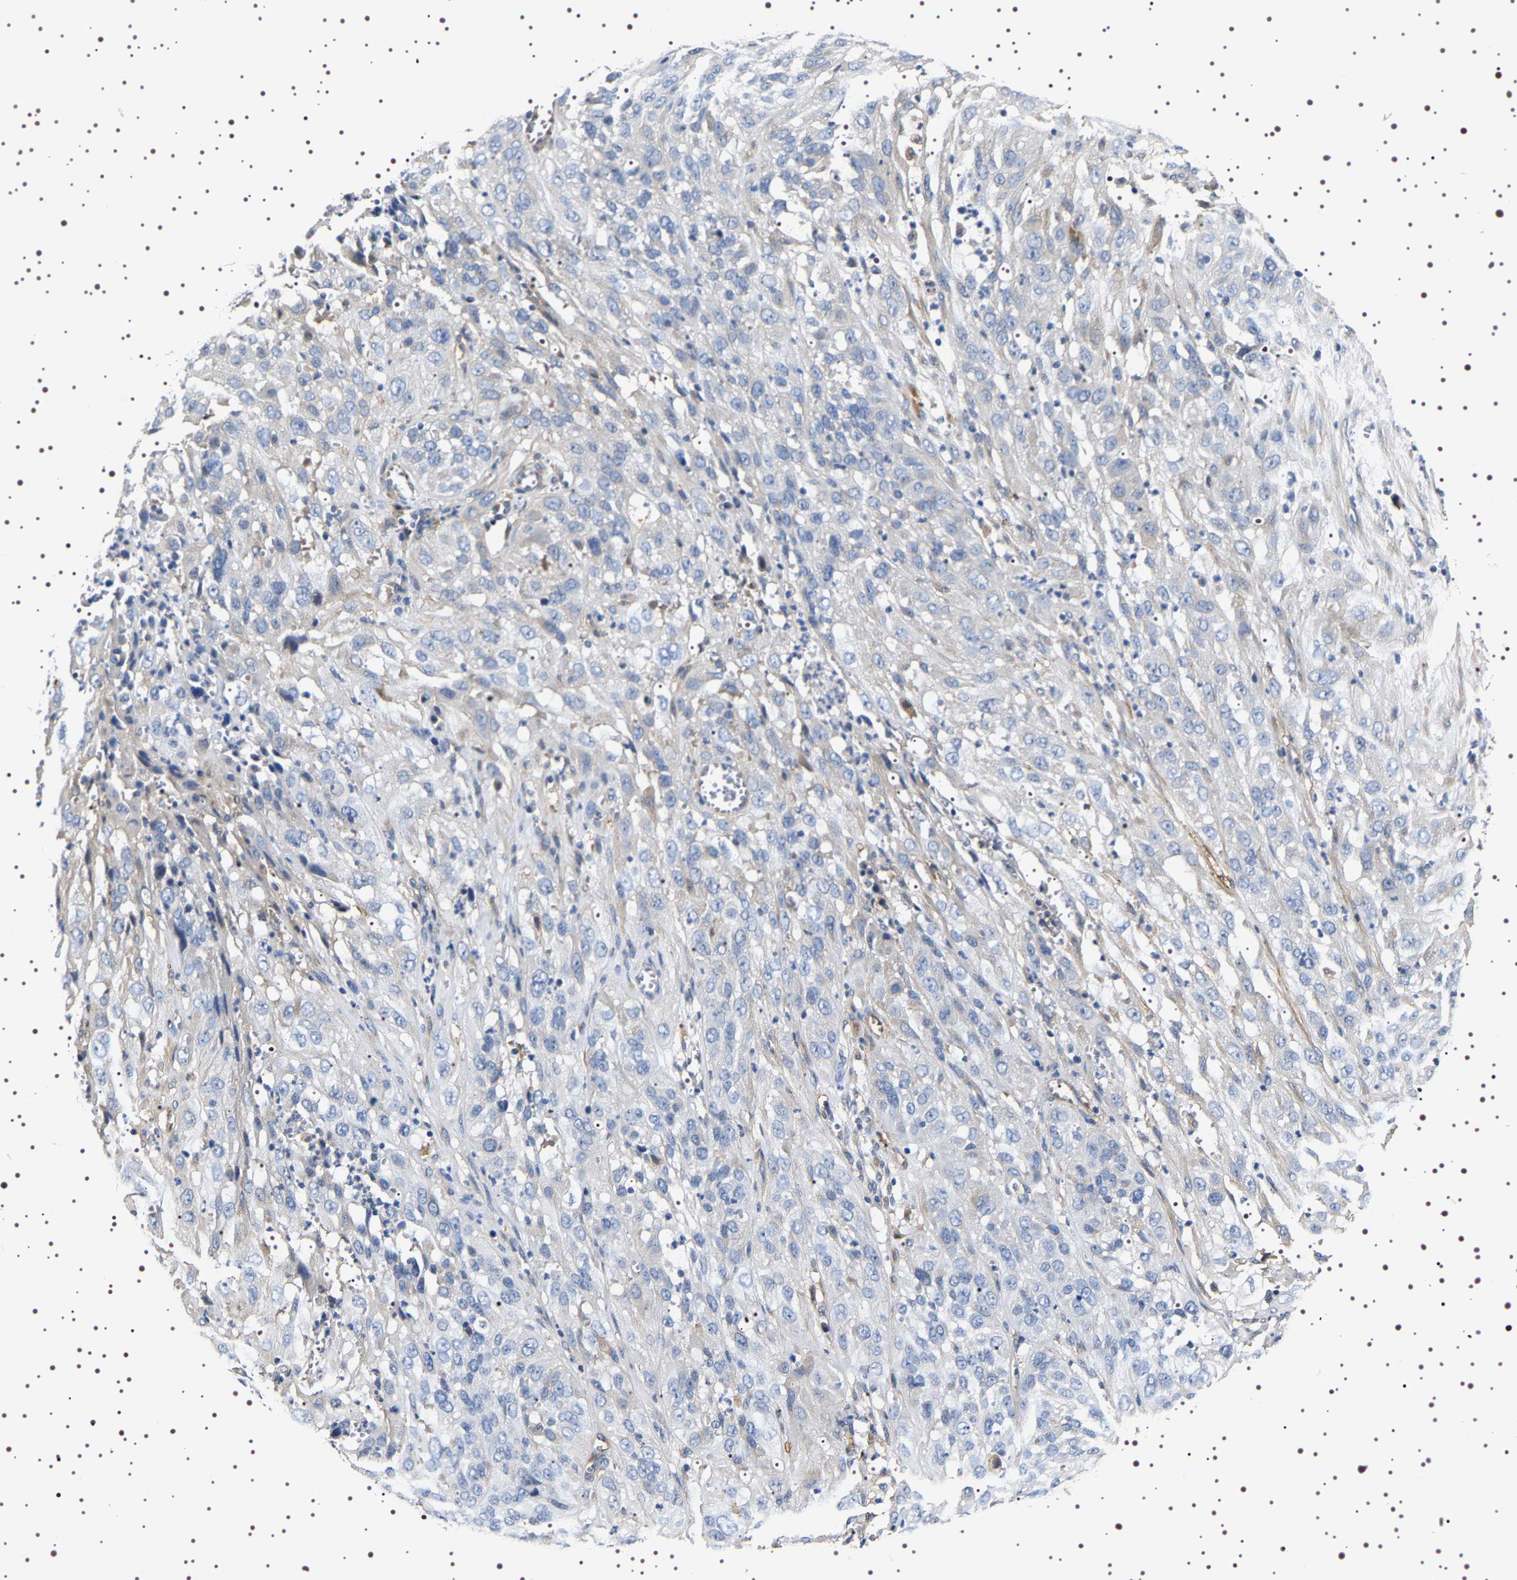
{"staining": {"intensity": "negative", "quantity": "none", "location": "none"}, "tissue": "cervical cancer", "cell_type": "Tumor cells", "image_type": "cancer", "snomed": [{"axis": "morphology", "description": "Squamous cell carcinoma, NOS"}, {"axis": "topography", "description": "Cervix"}], "caption": "Cervical cancer was stained to show a protein in brown. There is no significant expression in tumor cells. The staining is performed using DAB brown chromogen with nuclei counter-stained in using hematoxylin.", "gene": "ALPL", "patient": {"sex": "female", "age": 32}}